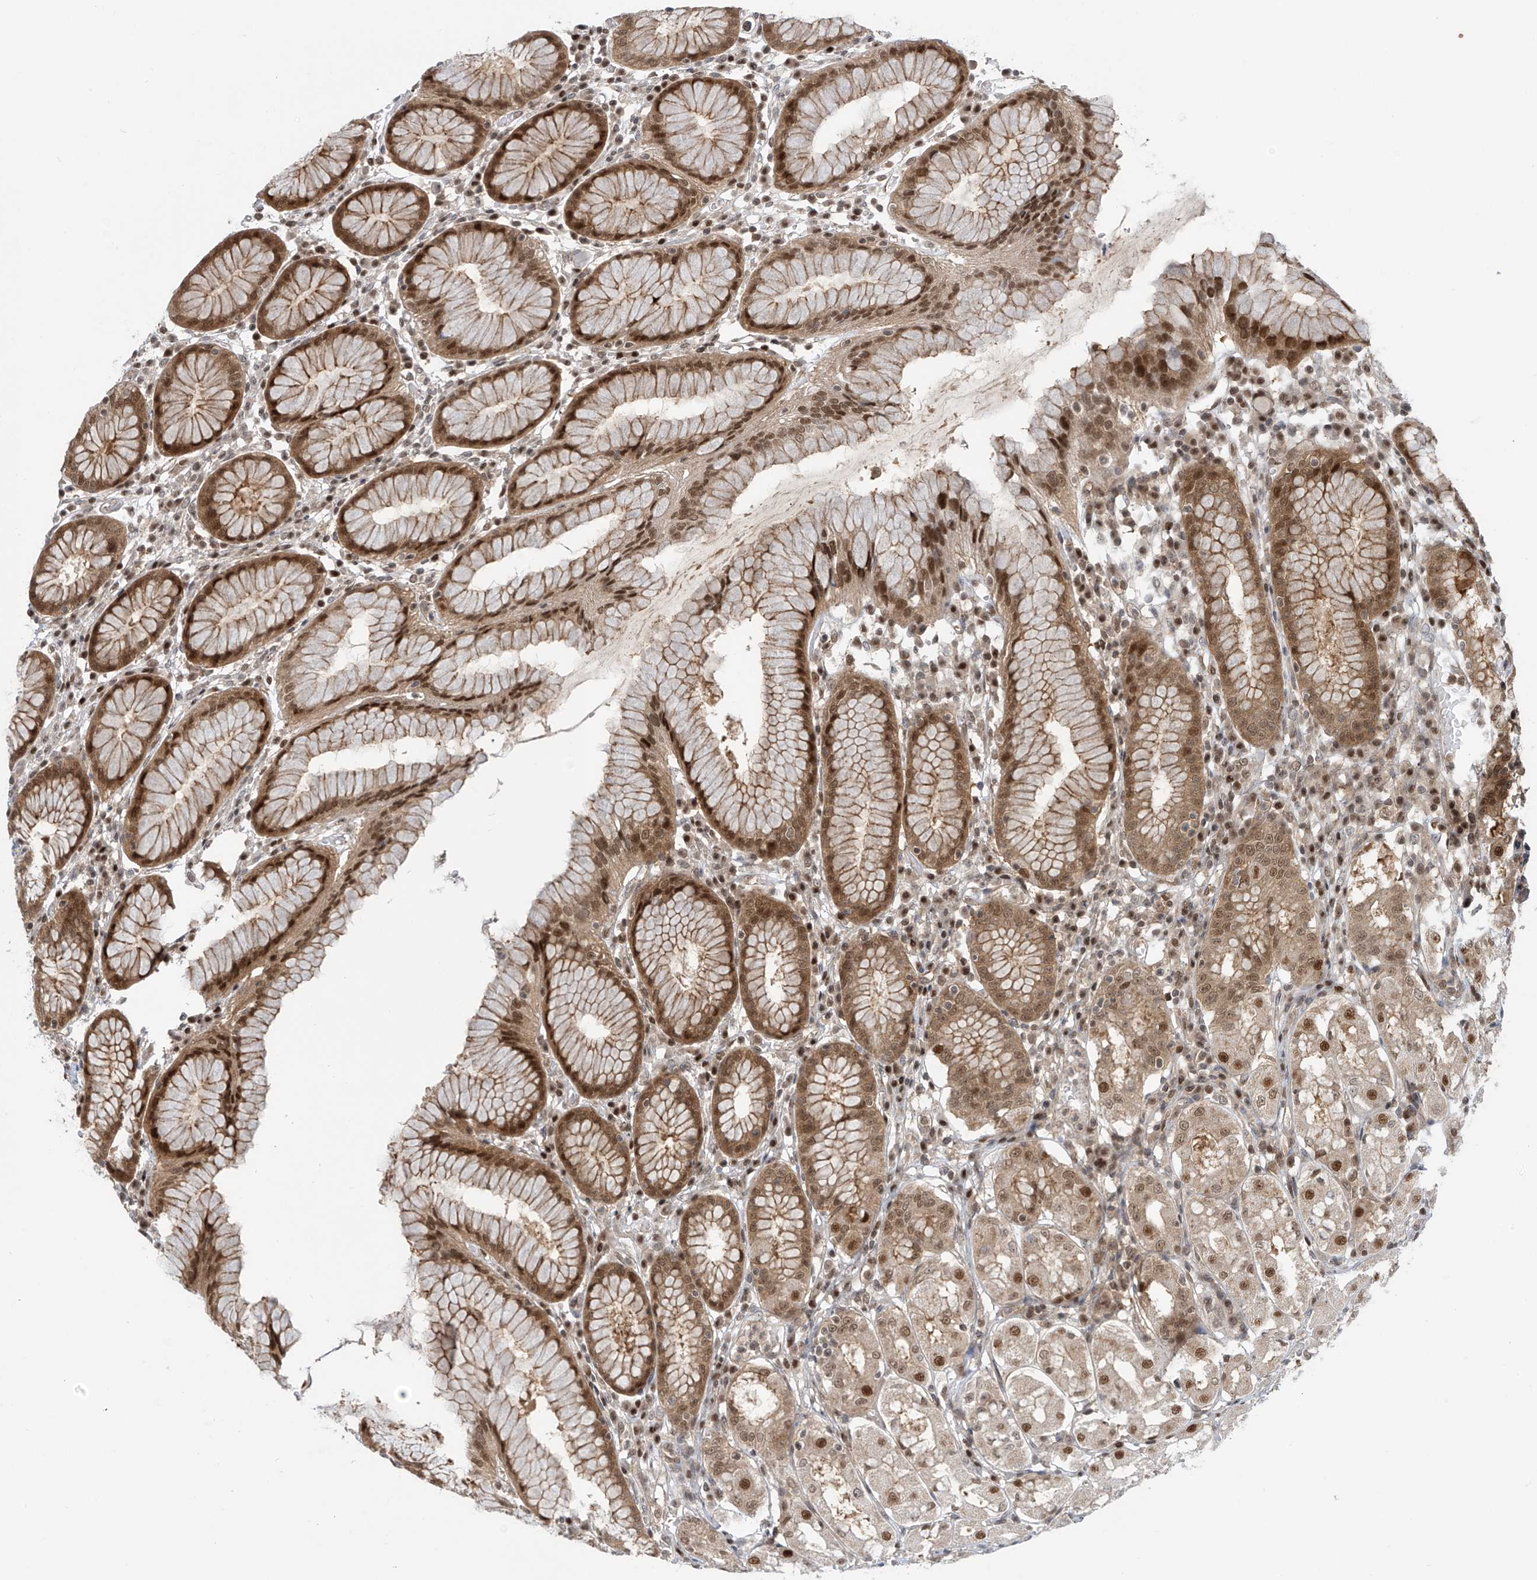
{"staining": {"intensity": "moderate", "quantity": ">75%", "location": "cytoplasmic/membranous,nuclear"}, "tissue": "stomach", "cell_type": "Glandular cells", "image_type": "normal", "snomed": [{"axis": "morphology", "description": "Normal tissue, NOS"}, {"axis": "topography", "description": "Stomach"}, {"axis": "topography", "description": "Stomach, lower"}], "caption": "Protein staining of benign stomach displays moderate cytoplasmic/membranous,nuclear expression in about >75% of glandular cells.", "gene": "LAGE3", "patient": {"sex": "female", "age": 56}}